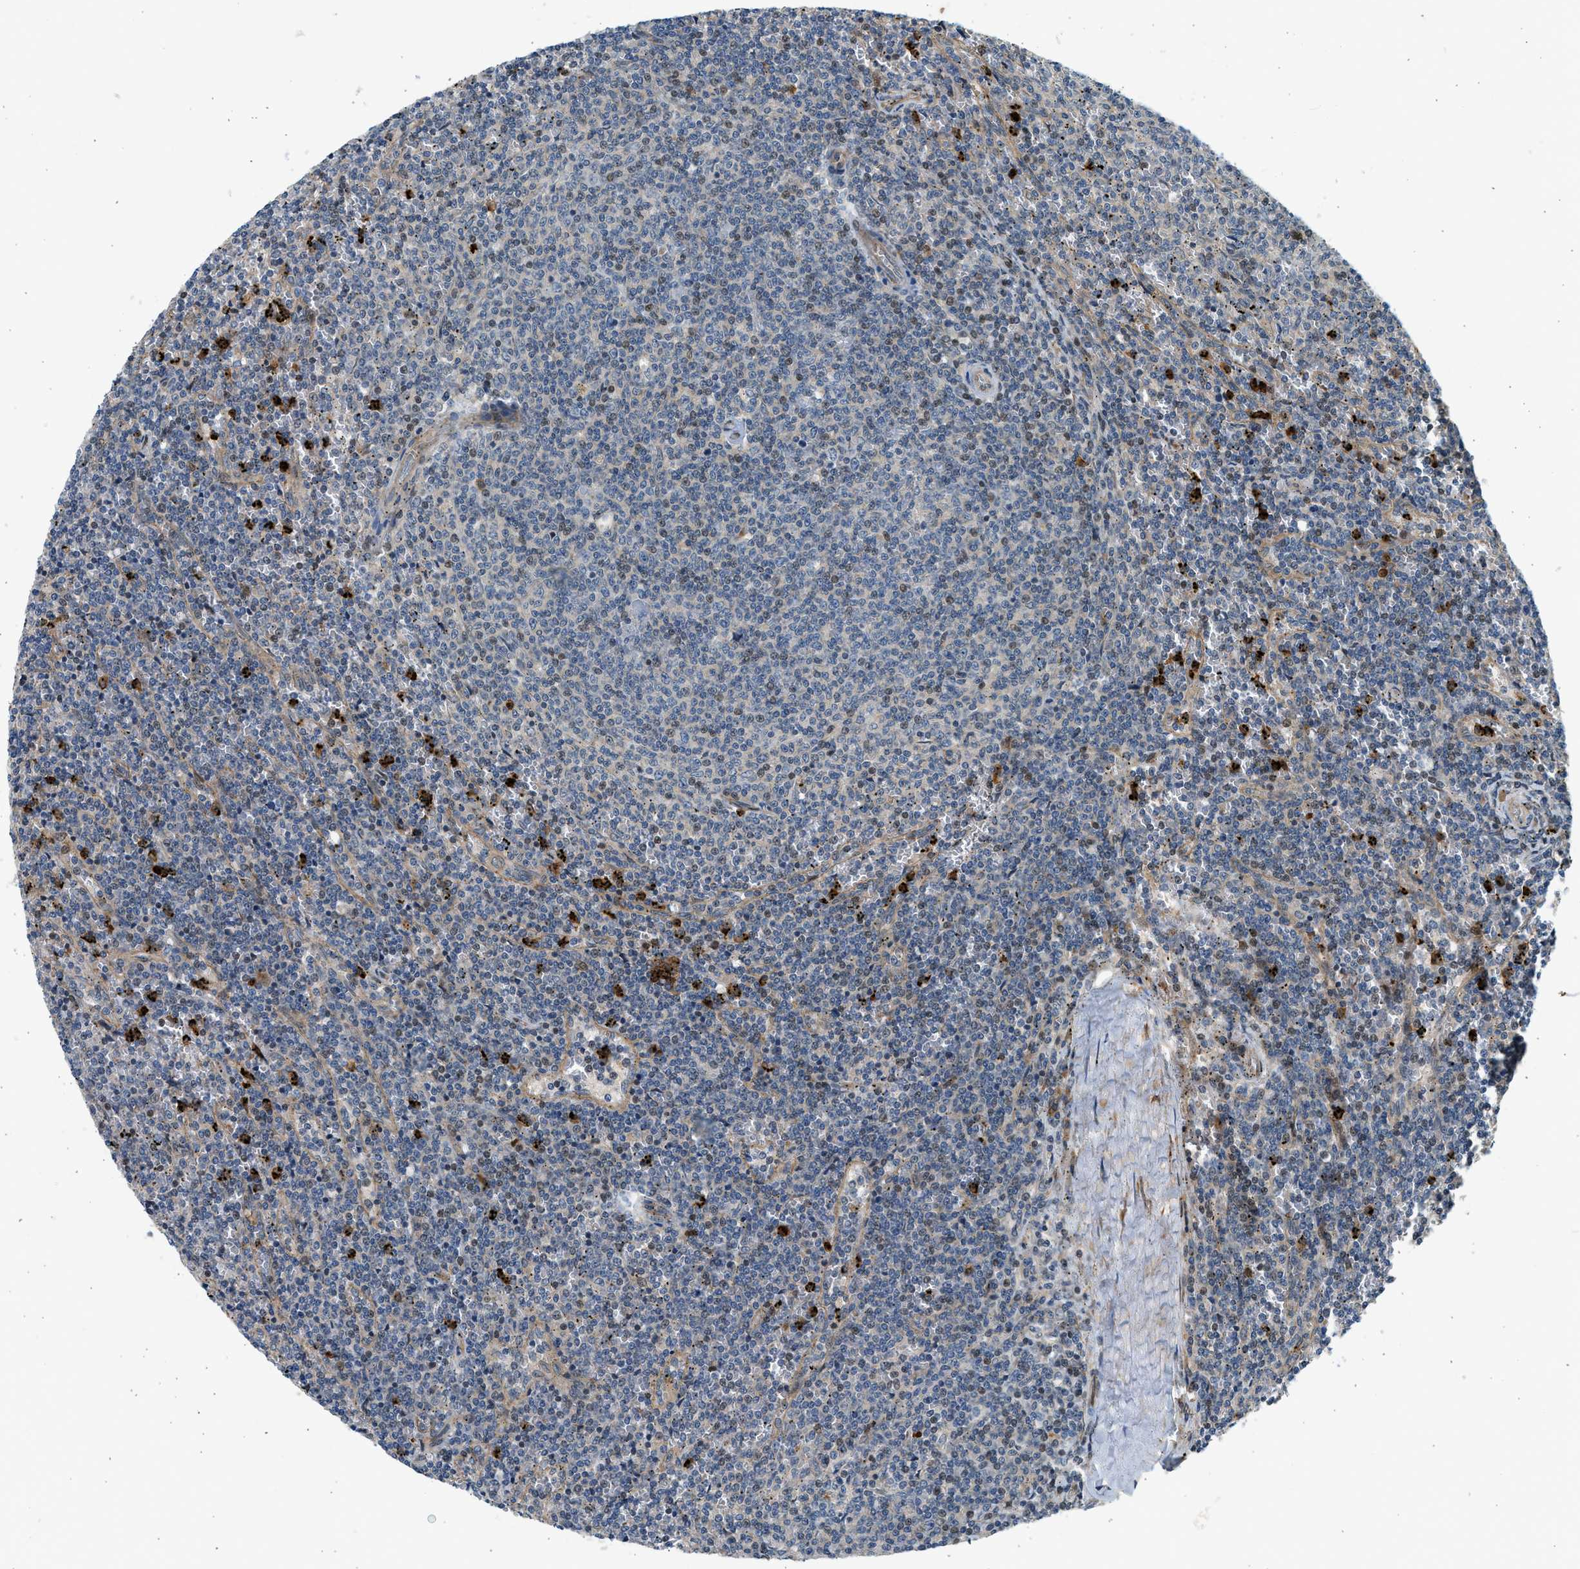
{"staining": {"intensity": "negative", "quantity": "none", "location": "none"}, "tissue": "lymphoma", "cell_type": "Tumor cells", "image_type": "cancer", "snomed": [{"axis": "morphology", "description": "Malignant lymphoma, non-Hodgkin's type, Low grade"}, {"axis": "topography", "description": "Spleen"}], "caption": "An immunohistochemistry (IHC) histopathology image of malignant lymphoma, non-Hodgkin's type (low-grade) is shown. There is no staining in tumor cells of malignant lymphoma, non-Hodgkin's type (low-grade).", "gene": "NRSN2", "patient": {"sex": "female", "age": 50}}